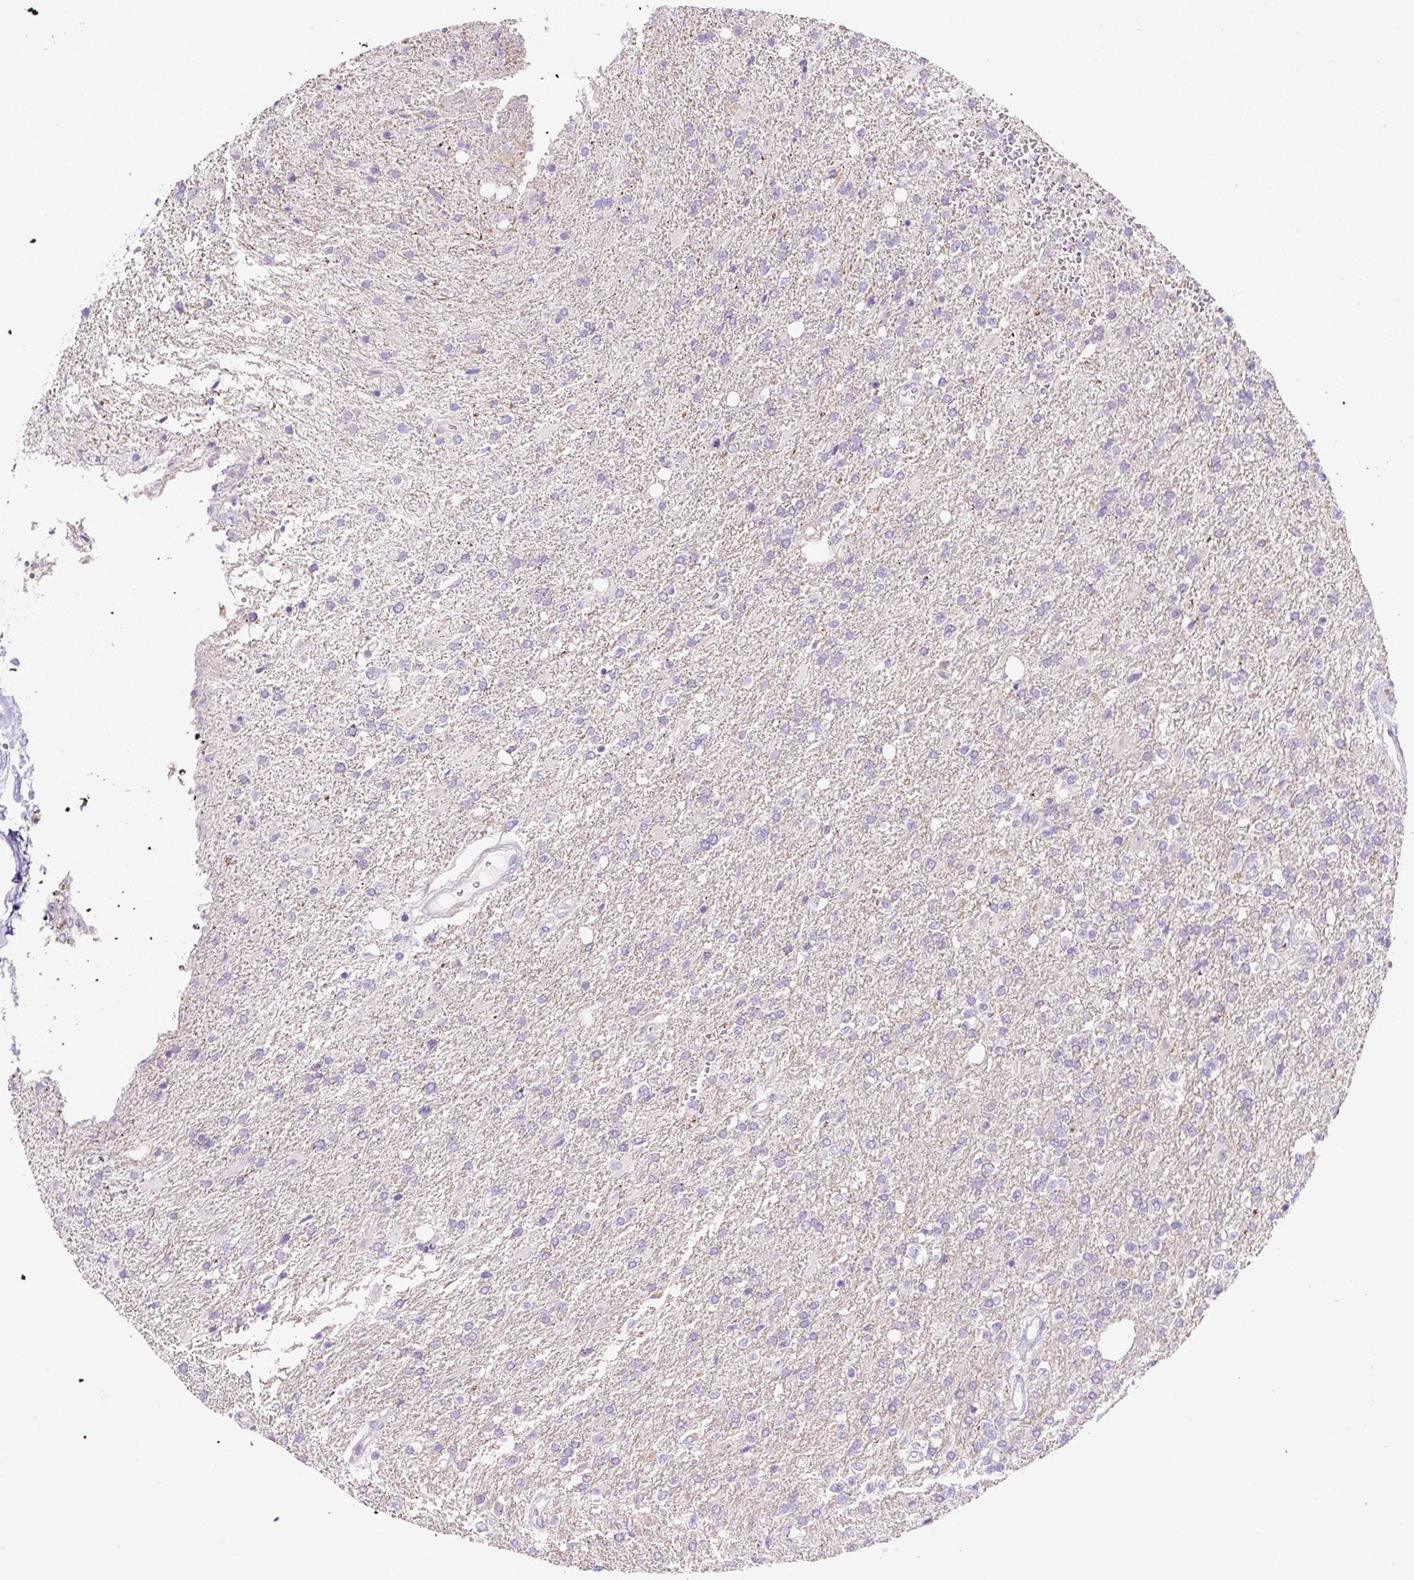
{"staining": {"intensity": "negative", "quantity": "none", "location": "none"}, "tissue": "glioma", "cell_type": "Tumor cells", "image_type": "cancer", "snomed": [{"axis": "morphology", "description": "Glioma, malignant, High grade"}, {"axis": "topography", "description": "Brain"}], "caption": "High magnification brightfield microscopy of malignant high-grade glioma stained with DAB (3,3'-diaminobenzidine) (brown) and counterstained with hematoxylin (blue): tumor cells show no significant positivity.", "gene": "HPS4", "patient": {"sex": "male", "age": 56}}